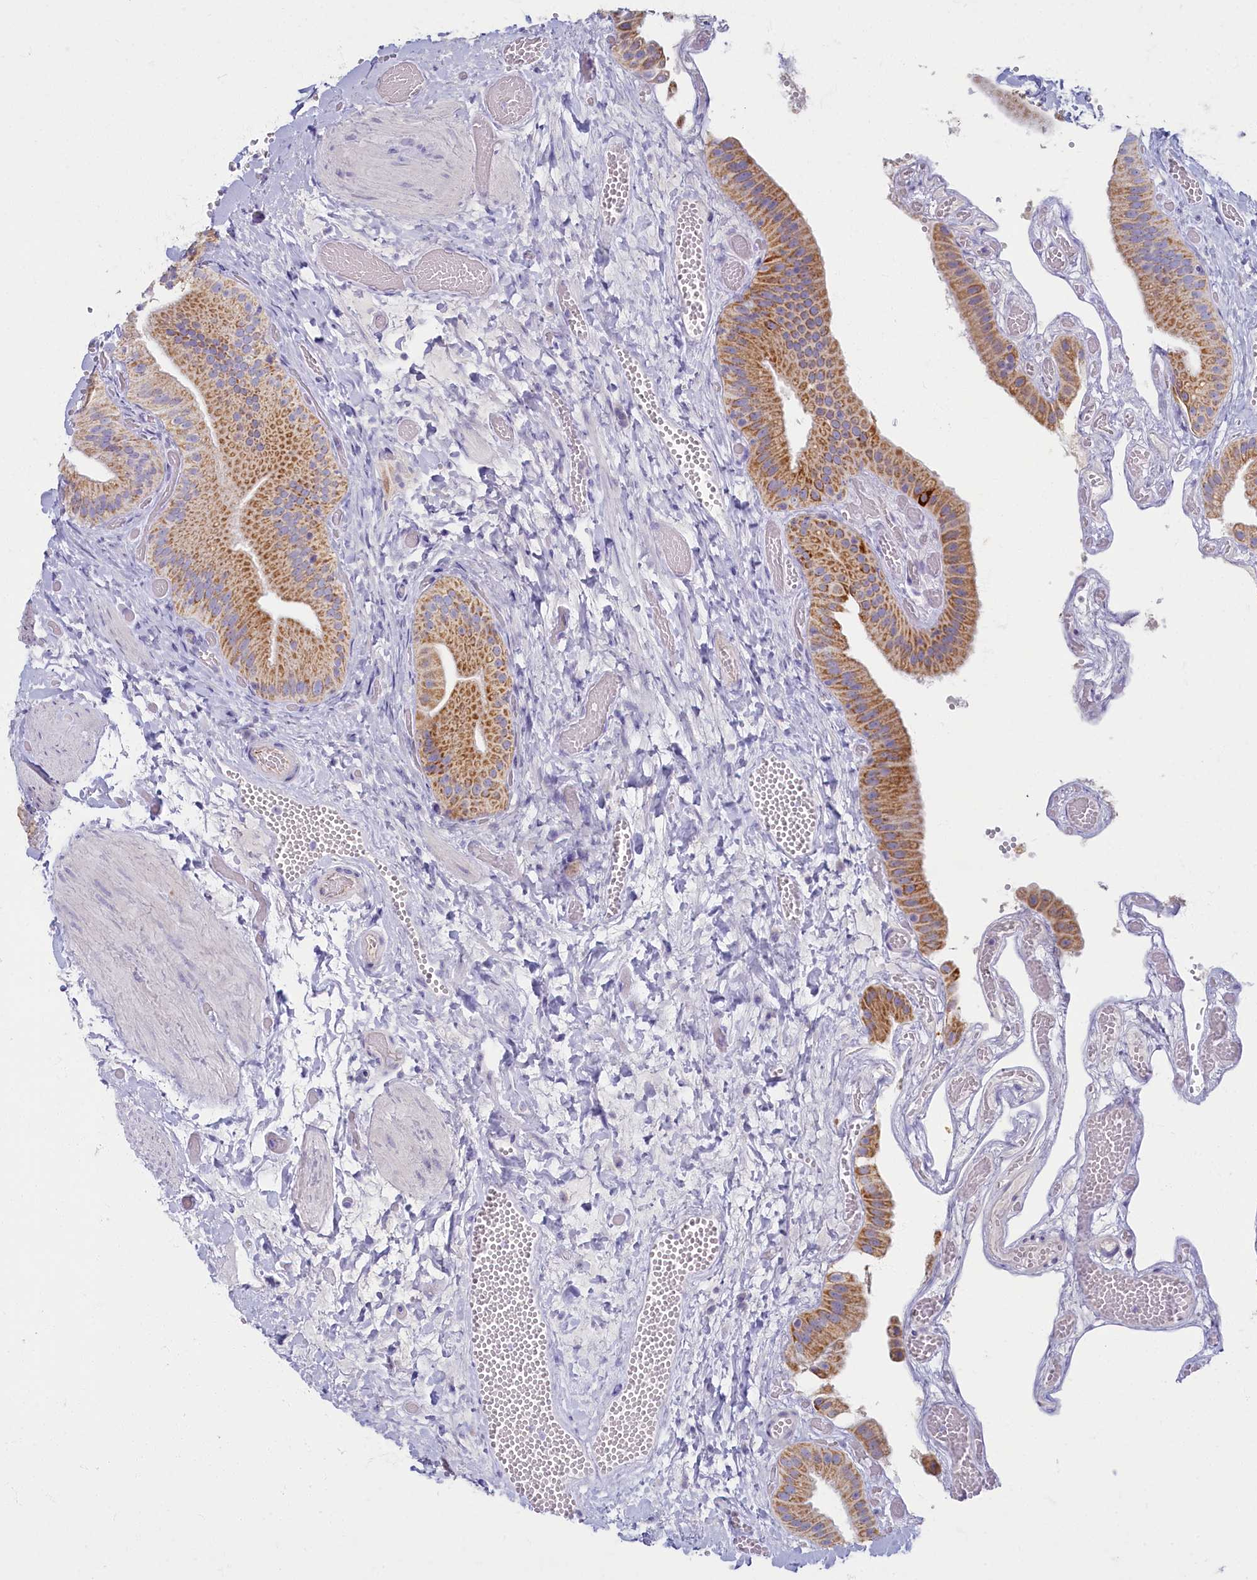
{"staining": {"intensity": "moderate", "quantity": ">75%", "location": "cytoplasmic/membranous"}, "tissue": "gallbladder", "cell_type": "Glandular cells", "image_type": "normal", "snomed": [{"axis": "morphology", "description": "Normal tissue, NOS"}, {"axis": "topography", "description": "Gallbladder"}], "caption": "Protein staining by immunohistochemistry (IHC) demonstrates moderate cytoplasmic/membranous staining in approximately >75% of glandular cells in unremarkable gallbladder. Using DAB (brown) and hematoxylin (blue) stains, captured at high magnification using brightfield microscopy.", "gene": "OCIAD2", "patient": {"sex": "female", "age": 64}}